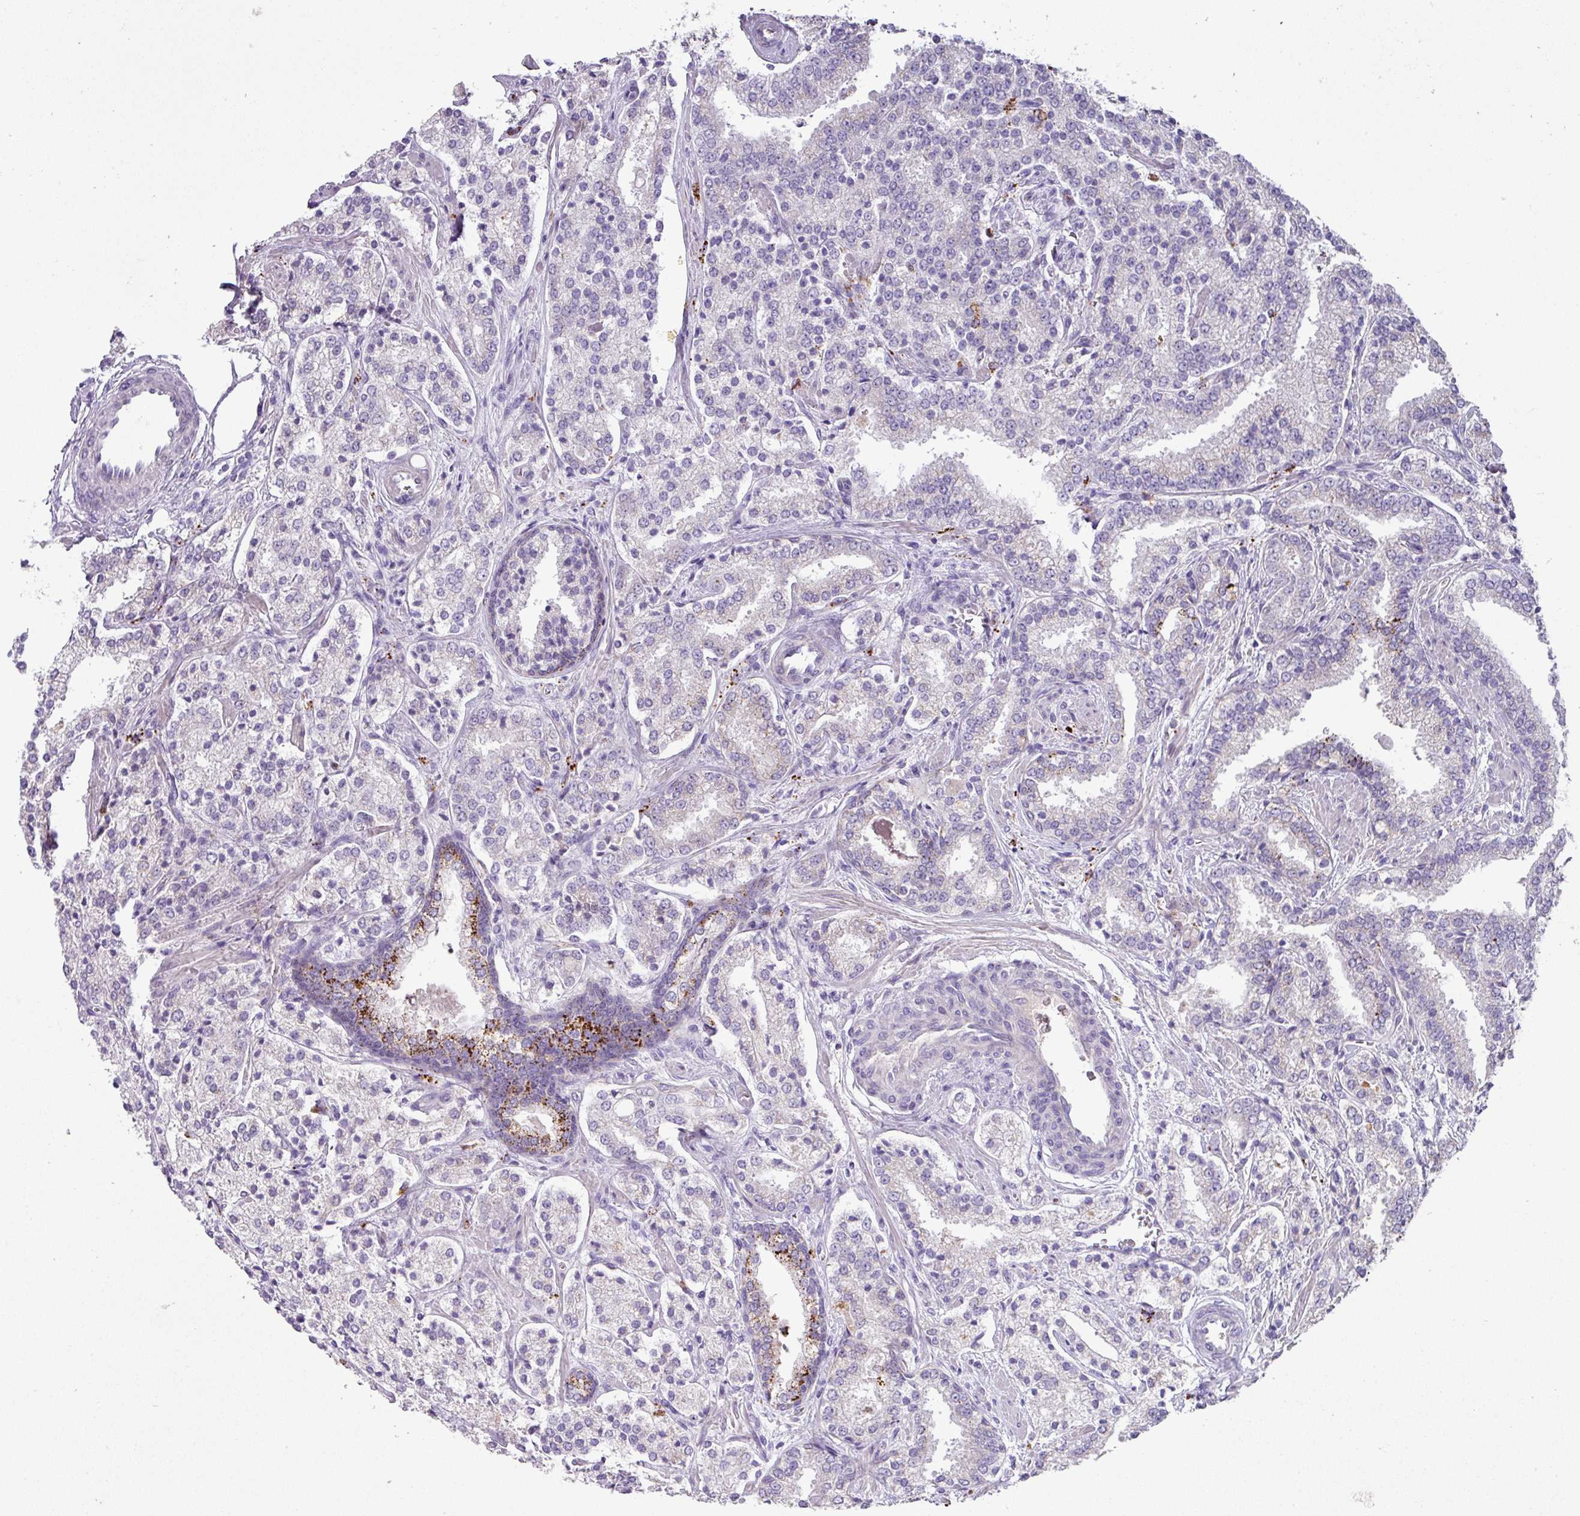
{"staining": {"intensity": "negative", "quantity": "none", "location": "none"}, "tissue": "prostate cancer", "cell_type": "Tumor cells", "image_type": "cancer", "snomed": [{"axis": "morphology", "description": "Adenocarcinoma, High grade"}, {"axis": "topography", "description": "Prostate"}], "caption": "Immunohistochemistry of high-grade adenocarcinoma (prostate) demonstrates no positivity in tumor cells. Nuclei are stained in blue.", "gene": "PLEKHH3", "patient": {"sex": "male", "age": 63}}